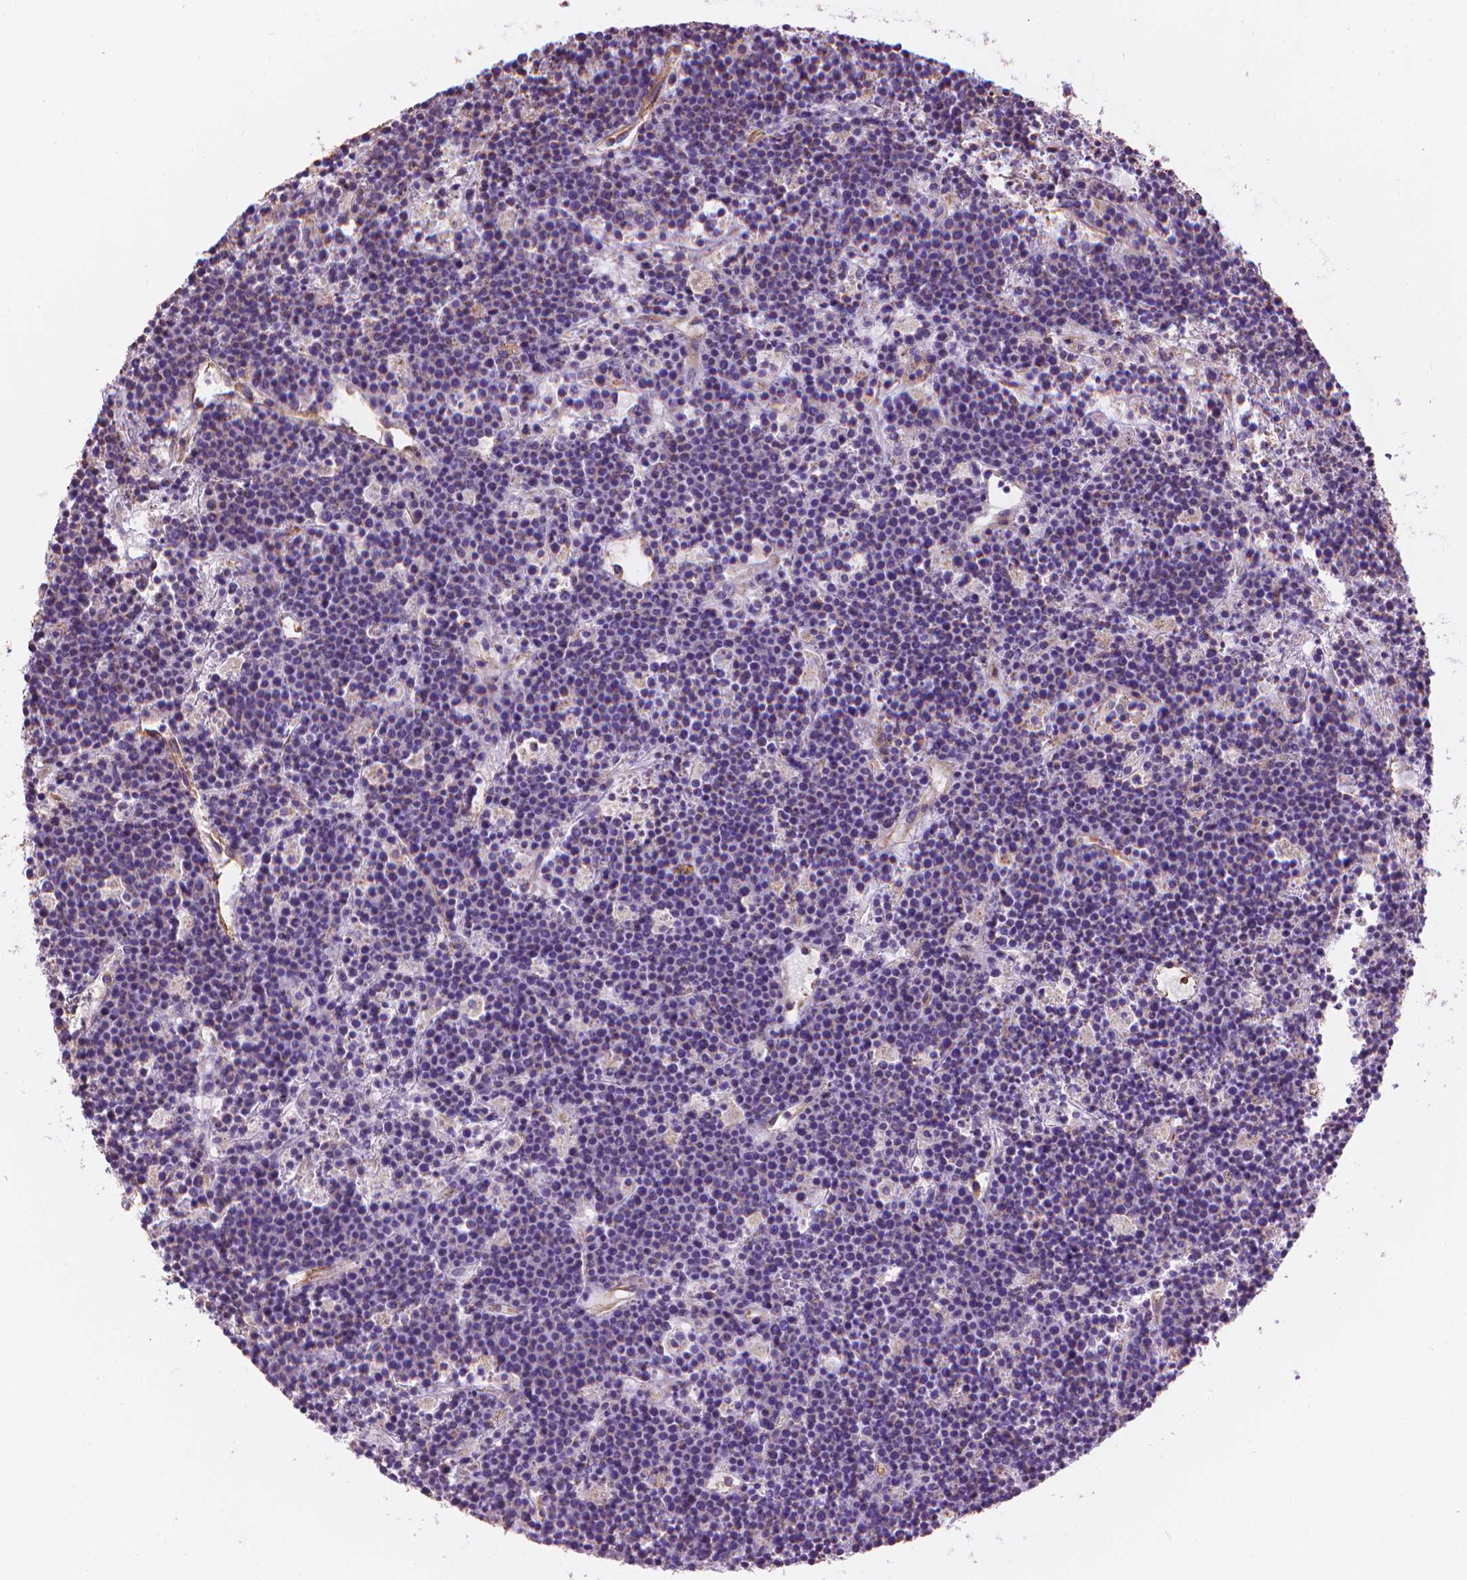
{"staining": {"intensity": "negative", "quantity": "none", "location": "none"}, "tissue": "lymphoma", "cell_type": "Tumor cells", "image_type": "cancer", "snomed": [{"axis": "morphology", "description": "Malignant lymphoma, non-Hodgkin's type, High grade"}, {"axis": "topography", "description": "Ovary"}], "caption": "Immunohistochemistry (IHC) photomicrograph of human lymphoma stained for a protein (brown), which demonstrates no staining in tumor cells.", "gene": "TTC29", "patient": {"sex": "female", "age": 56}}